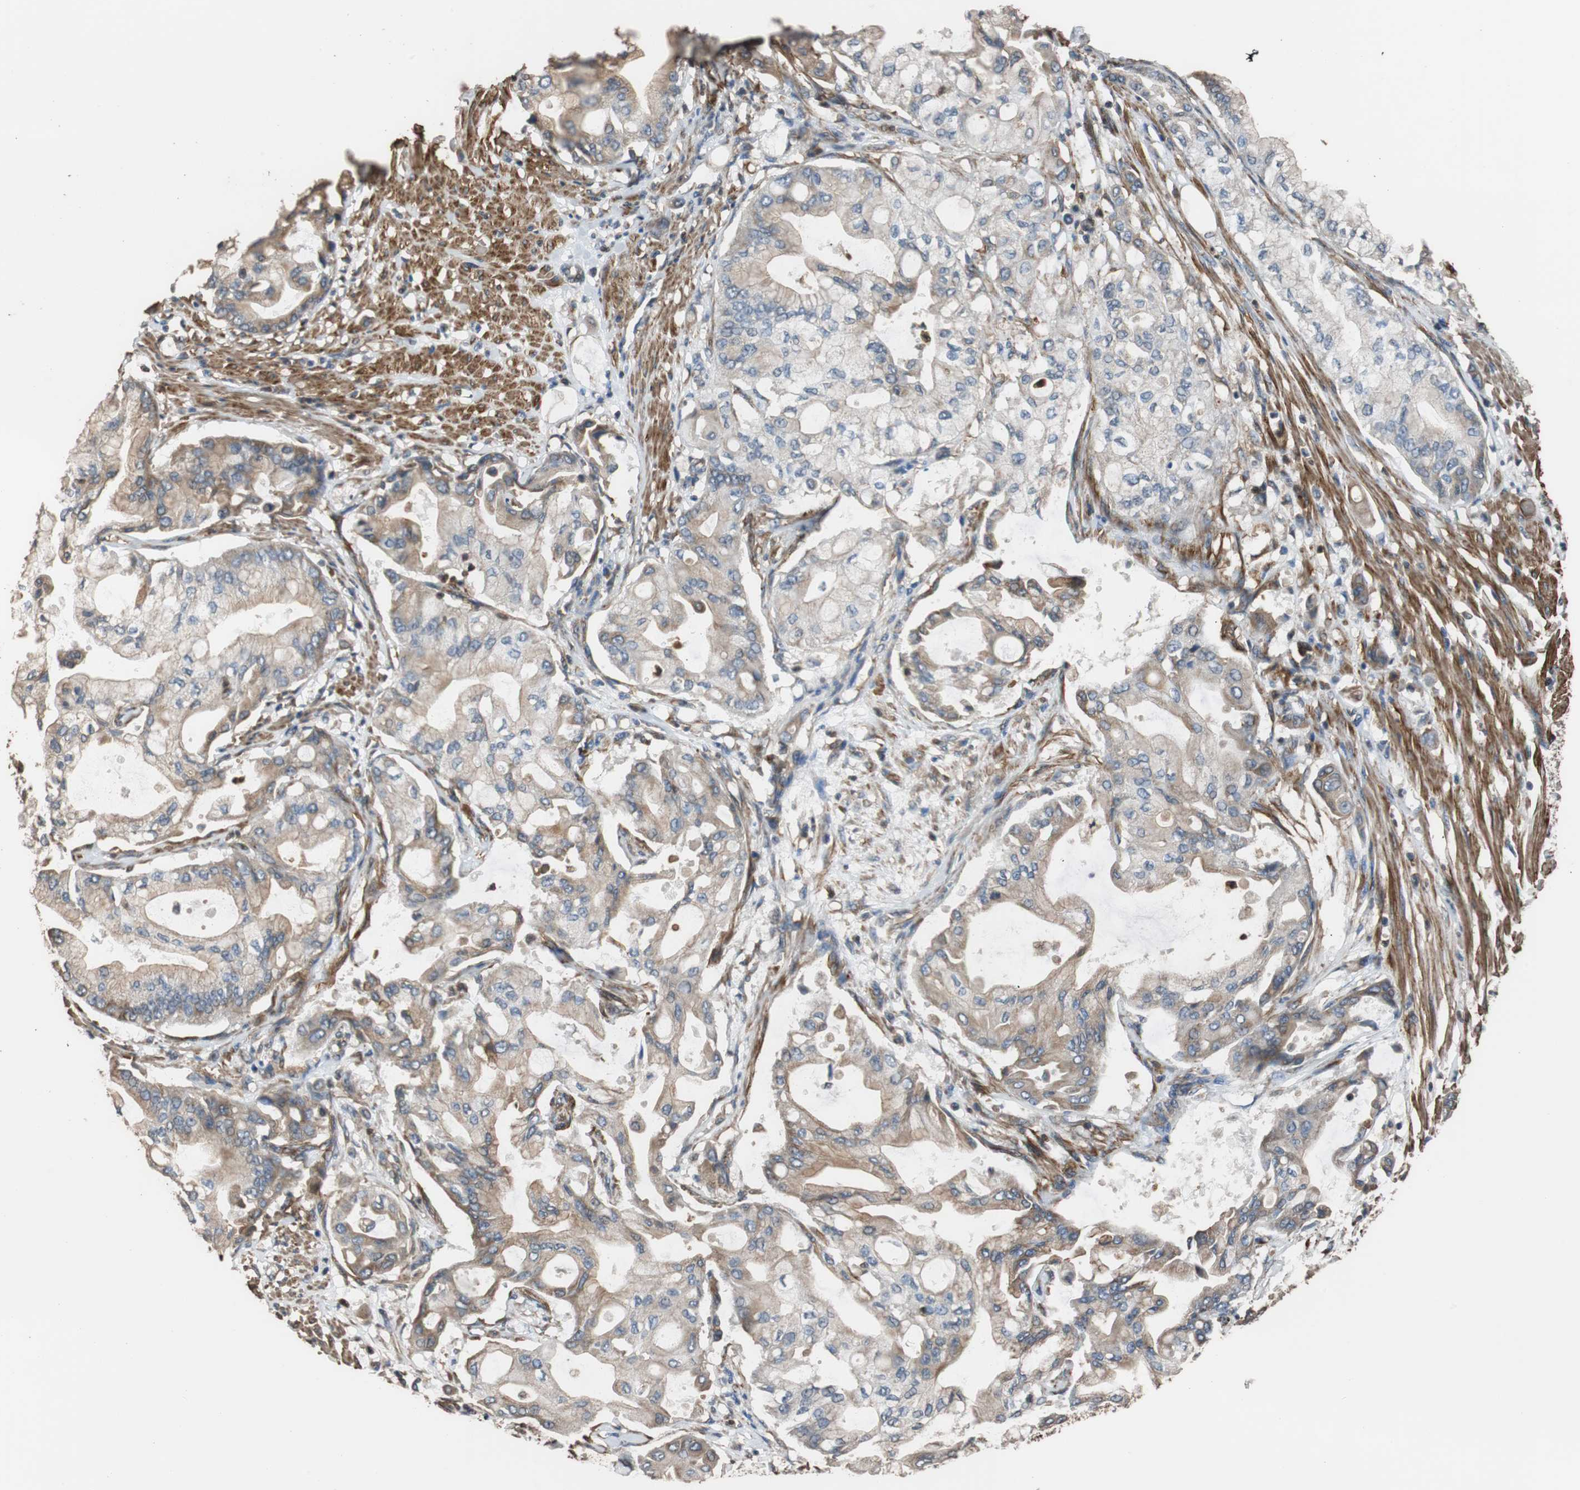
{"staining": {"intensity": "weak", "quantity": ">75%", "location": "cytoplasmic/membranous"}, "tissue": "pancreatic cancer", "cell_type": "Tumor cells", "image_type": "cancer", "snomed": [{"axis": "morphology", "description": "Adenocarcinoma, NOS"}, {"axis": "morphology", "description": "Adenocarcinoma, metastatic, NOS"}, {"axis": "topography", "description": "Lymph node"}, {"axis": "topography", "description": "Pancreas"}, {"axis": "topography", "description": "Duodenum"}], "caption": "A brown stain highlights weak cytoplasmic/membranous staining of a protein in human pancreatic metastatic adenocarcinoma tumor cells.", "gene": "PITRM1", "patient": {"sex": "female", "age": 64}}